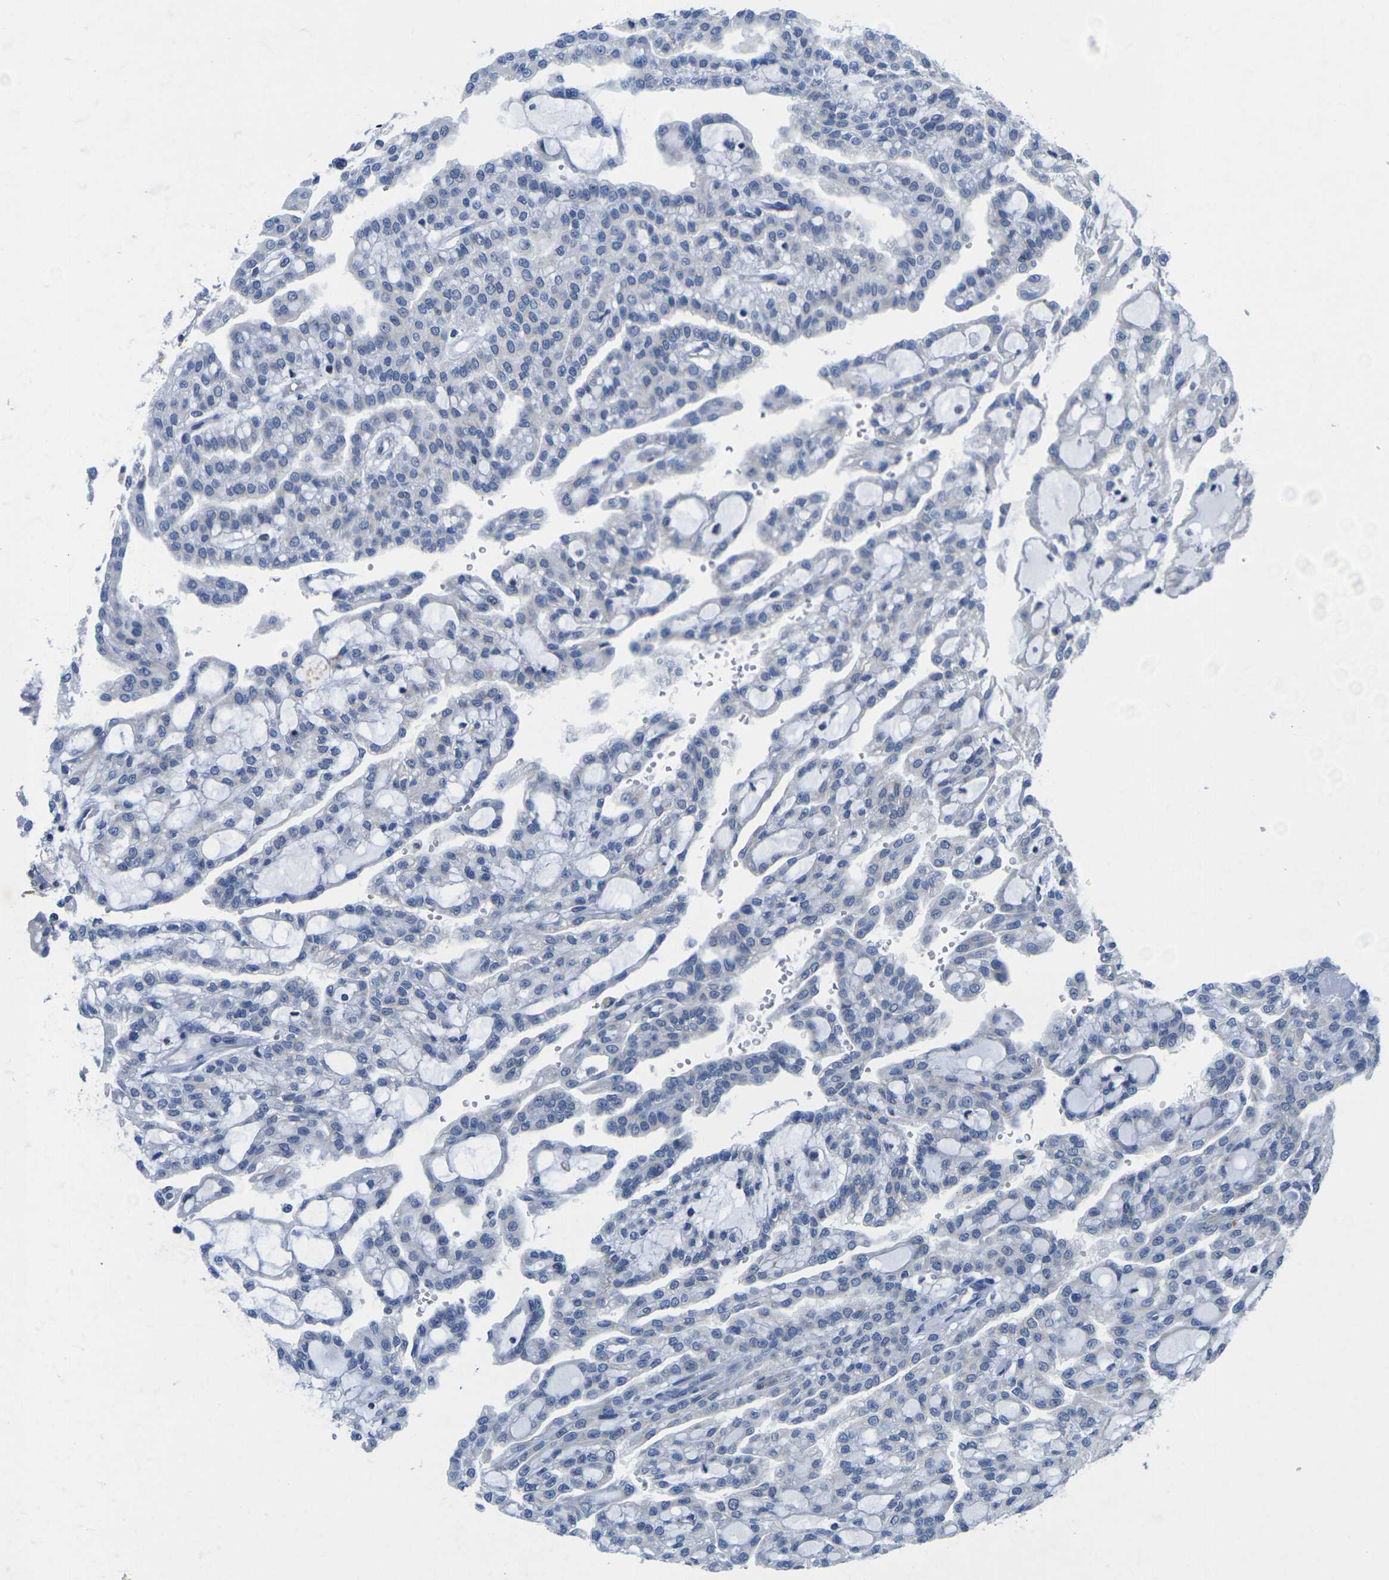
{"staining": {"intensity": "negative", "quantity": "none", "location": "none"}, "tissue": "renal cancer", "cell_type": "Tumor cells", "image_type": "cancer", "snomed": [{"axis": "morphology", "description": "Adenocarcinoma, NOS"}, {"axis": "topography", "description": "Kidney"}], "caption": "Tumor cells are negative for protein expression in human renal adenocarcinoma. (IHC, brightfield microscopy, high magnification).", "gene": "IKZF1", "patient": {"sex": "male", "age": 63}}